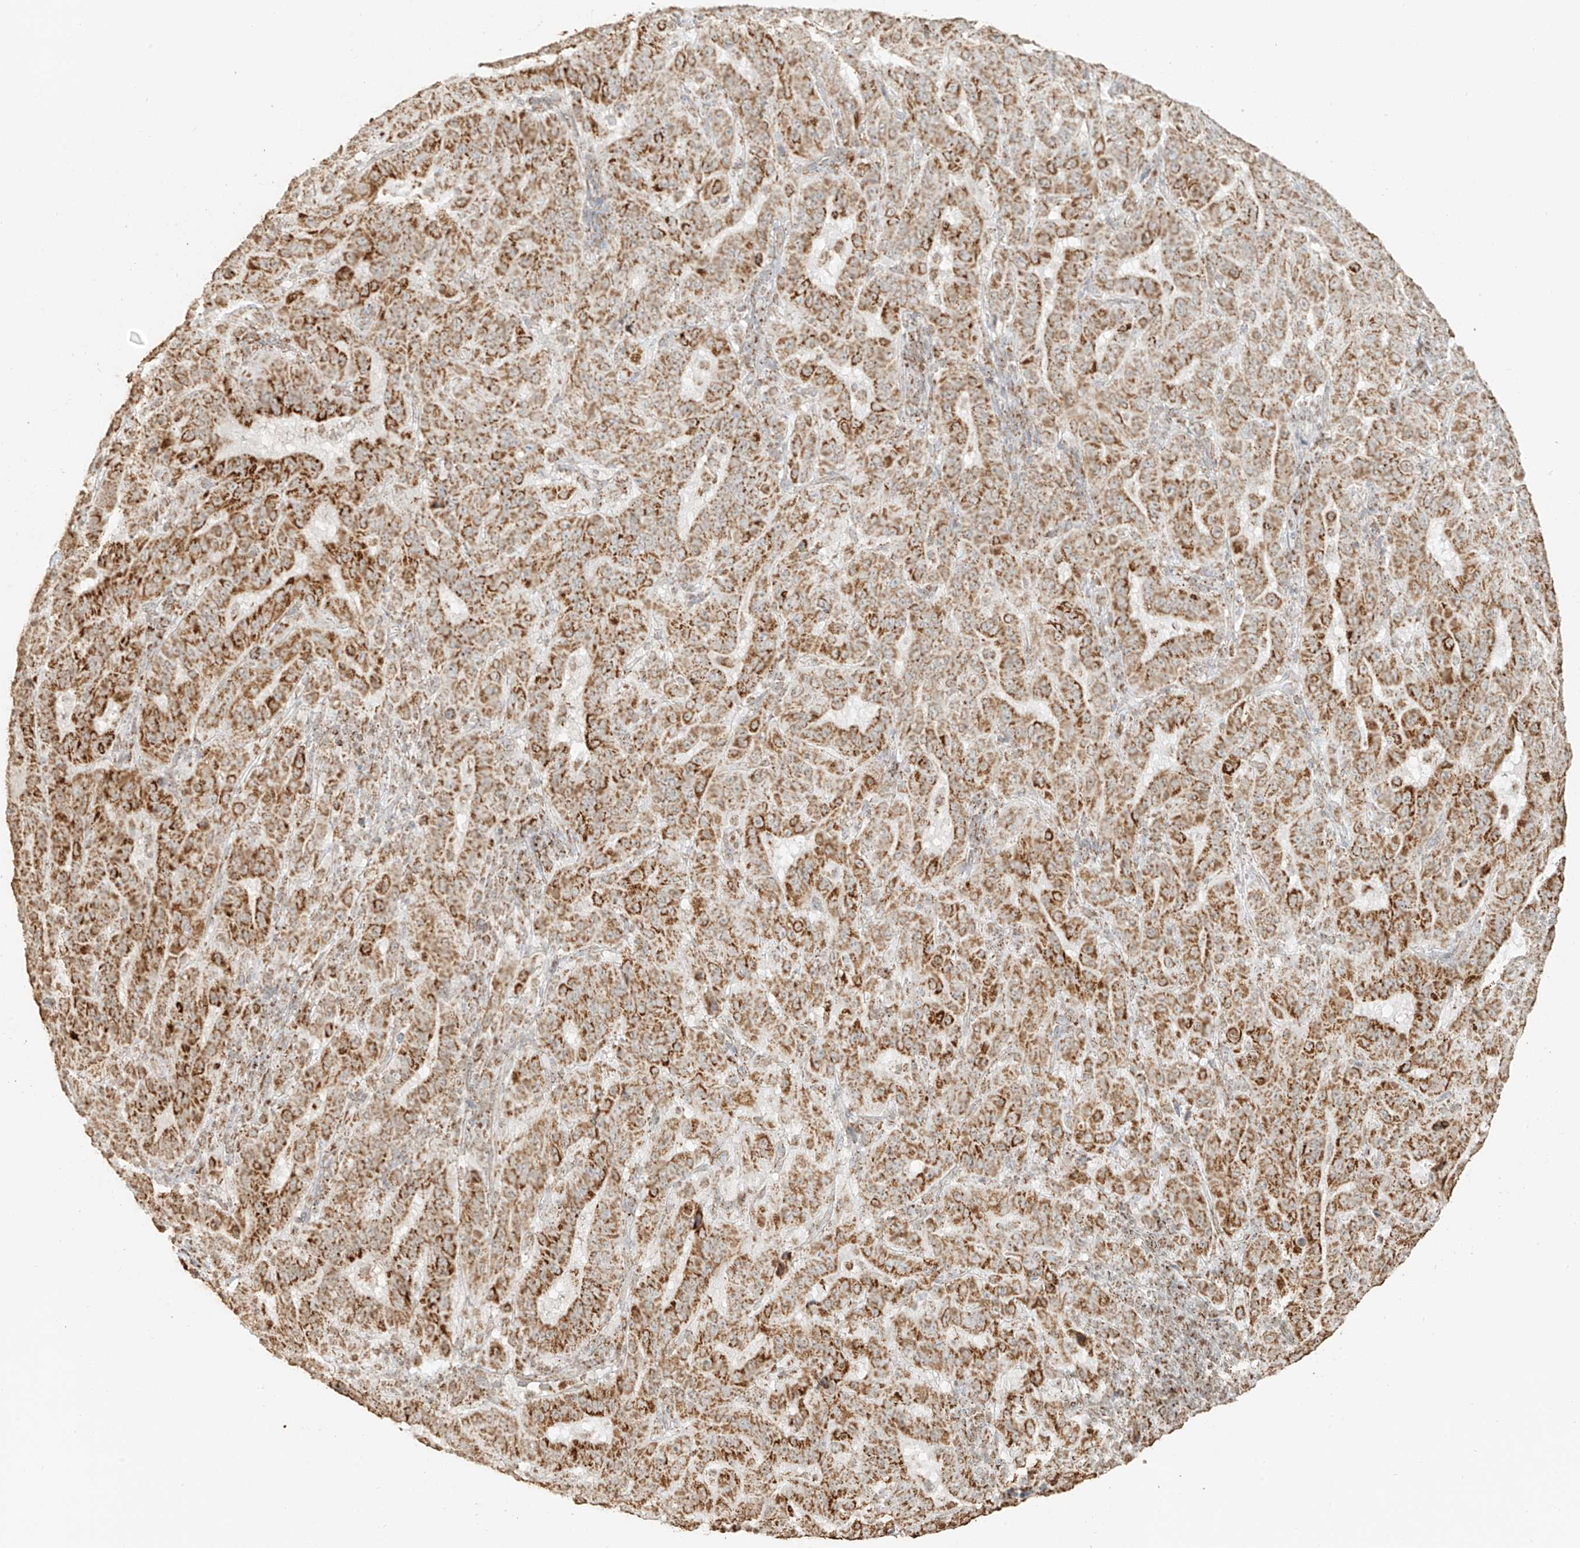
{"staining": {"intensity": "moderate", "quantity": ">75%", "location": "cytoplasmic/membranous"}, "tissue": "pancreatic cancer", "cell_type": "Tumor cells", "image_type": "cancer", "snomed": [{"axis": "morphology", "description": "Adenocarcinoma, NOS"}, {"axis": "topography", "description": "Pancreas"}], "caption": "Adenocarcinoma (pancreatic) stained with a protein marker exhibits moderate staining in tumor cells.", "gene": "MIPEP", "patient": {"sex": "male", "age": 63}}